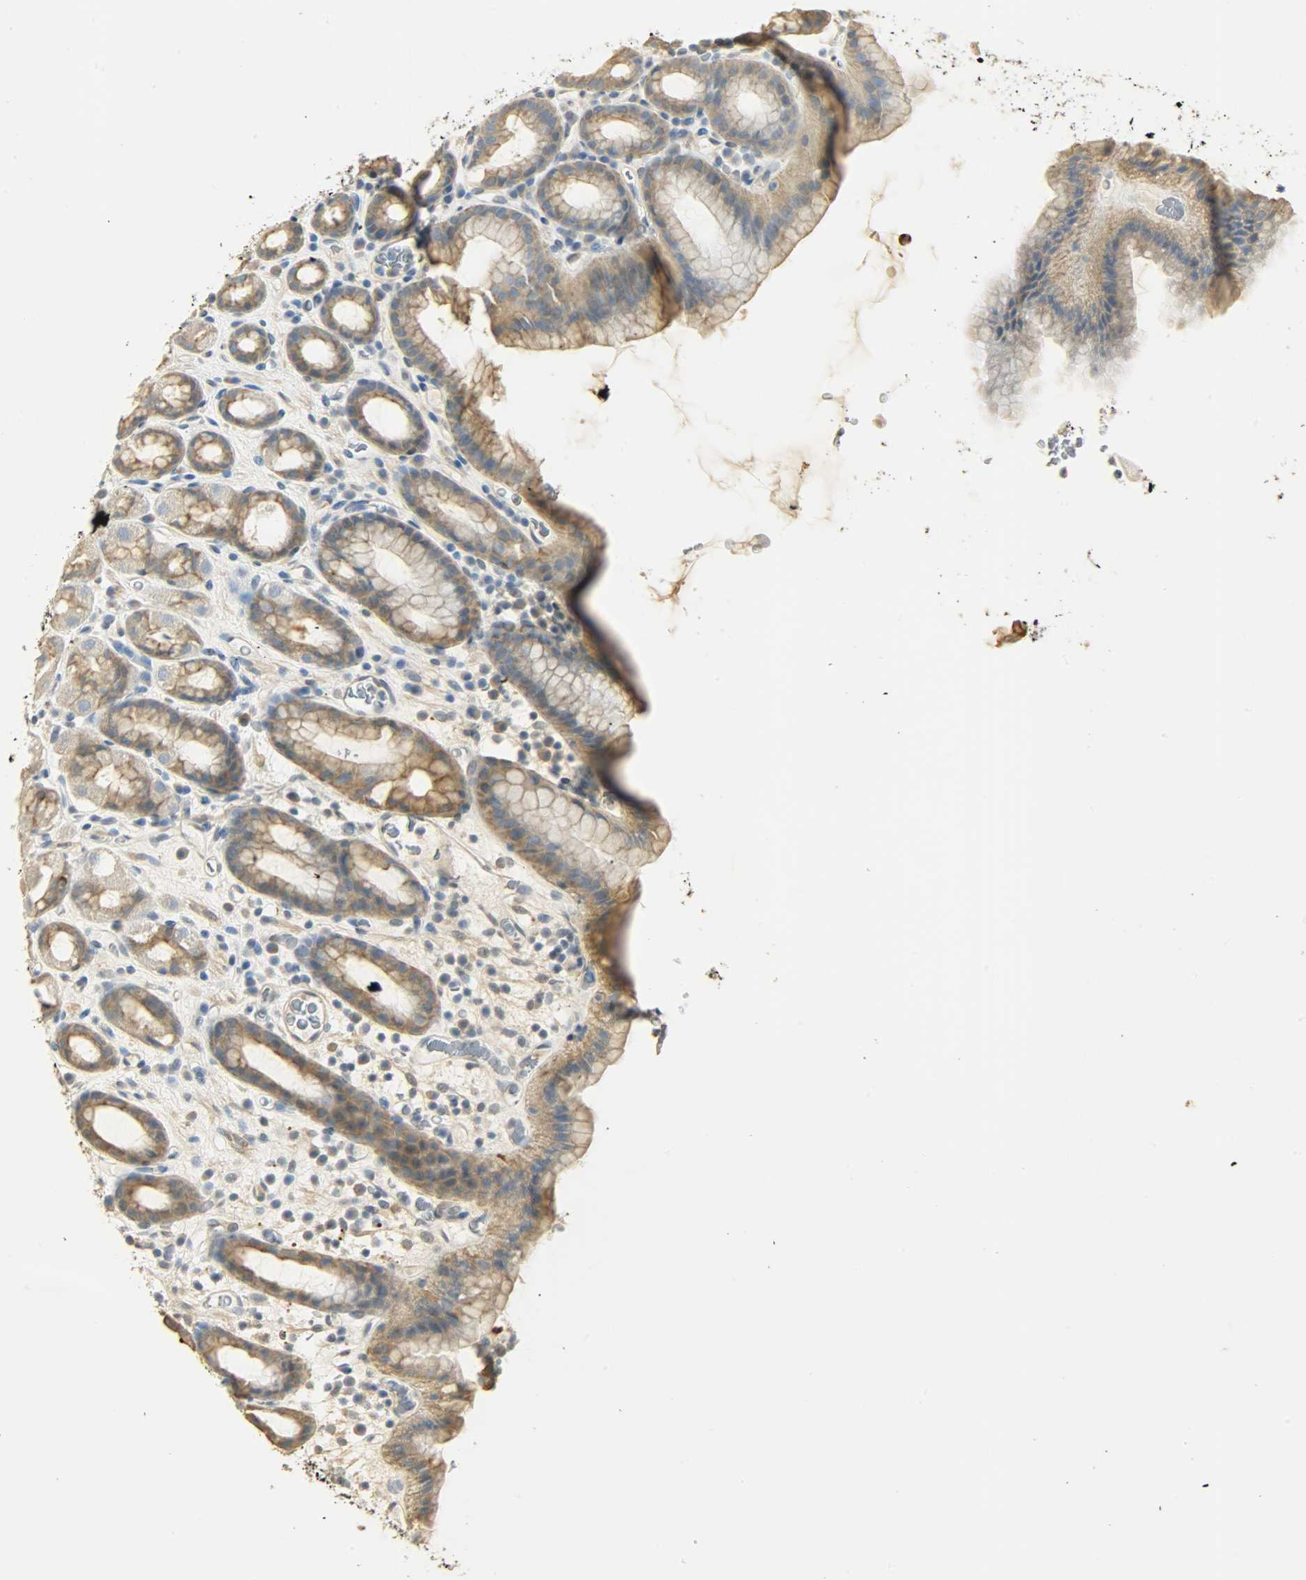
{"staining": {"intensity": "moderate", "quantity": ">75%", "location": "cytoplasmic/membranous"}, "tissue": "stomach", "cell_type": "Glandular cells", "image_type": "normal", "snomed": [{"axis": "morphology", "description": "Normal tissue, NOS"}, {"axis": "topography", "description": "Stomach, upper"}], "caption": "Immunohistochemical staining of benign stomach exhibits medium levels of moderate cytoplasmic/membranous expression in approximately >75% of glandular cells.", "gene": "USP13", "patient": {"sex": "male", "age": 68}}